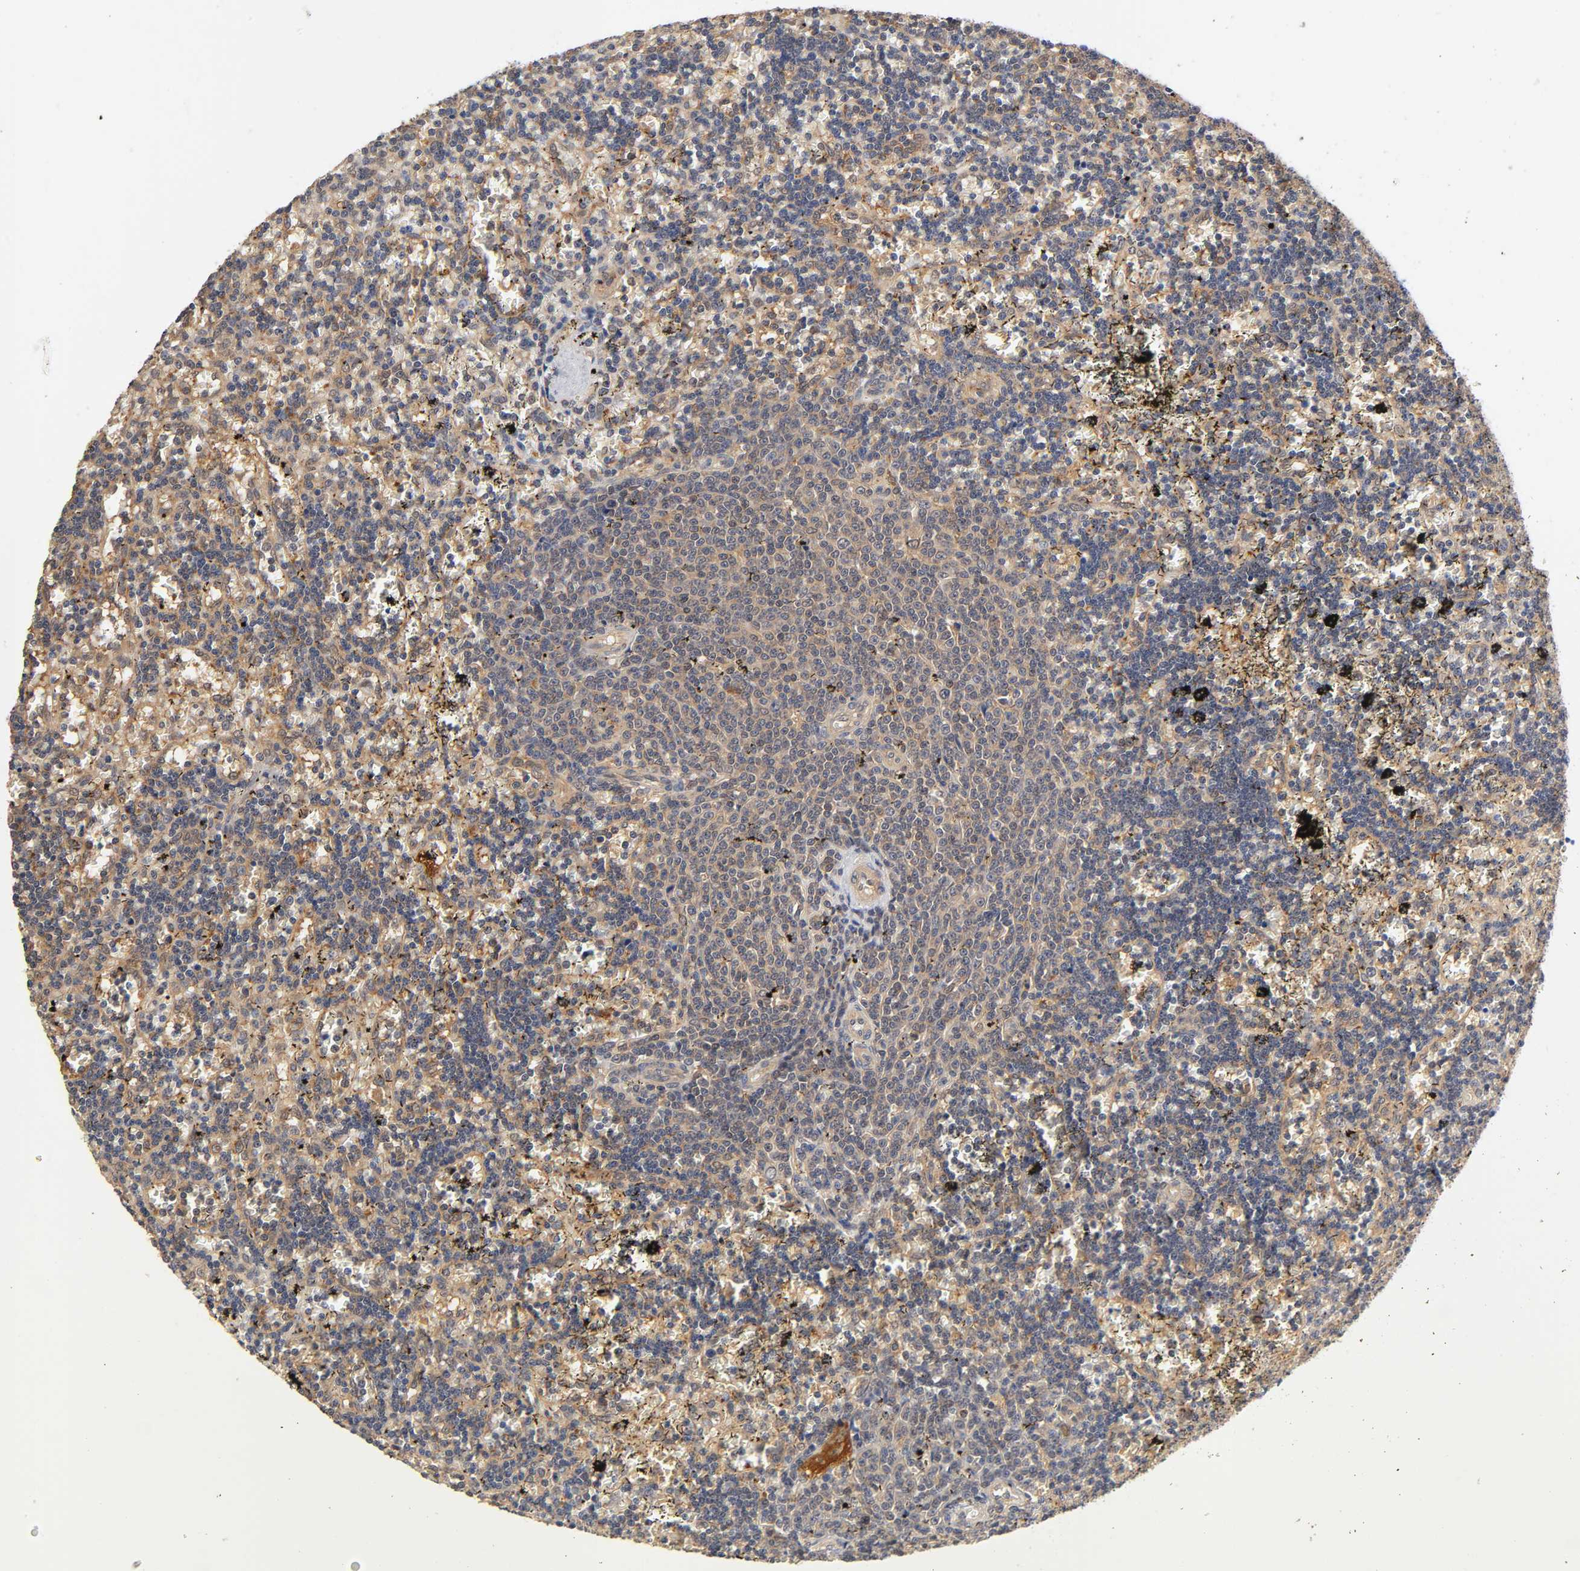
{"staining": {"intensity": "weak", "quantity": ">75%", "location": "cytoplasmic/membranous"}, "tissue": "lymphoma", "cell_type": "Tumor cells", "image_type": "cancer", "snomed": [{"axis": "morphology", "description": "Malignant lymphoma, non-Hodgkin's type, Low grade"}, {"axis": "topography", "description": "Spleen"}], "caption": "Human lymphoma stained with a brown dye shows weak cytoplasmic/membranous positive staining in about >75% of tumor cells.", "gene": "PDE5A", "patient": {"sex": "male", "age": 60}}